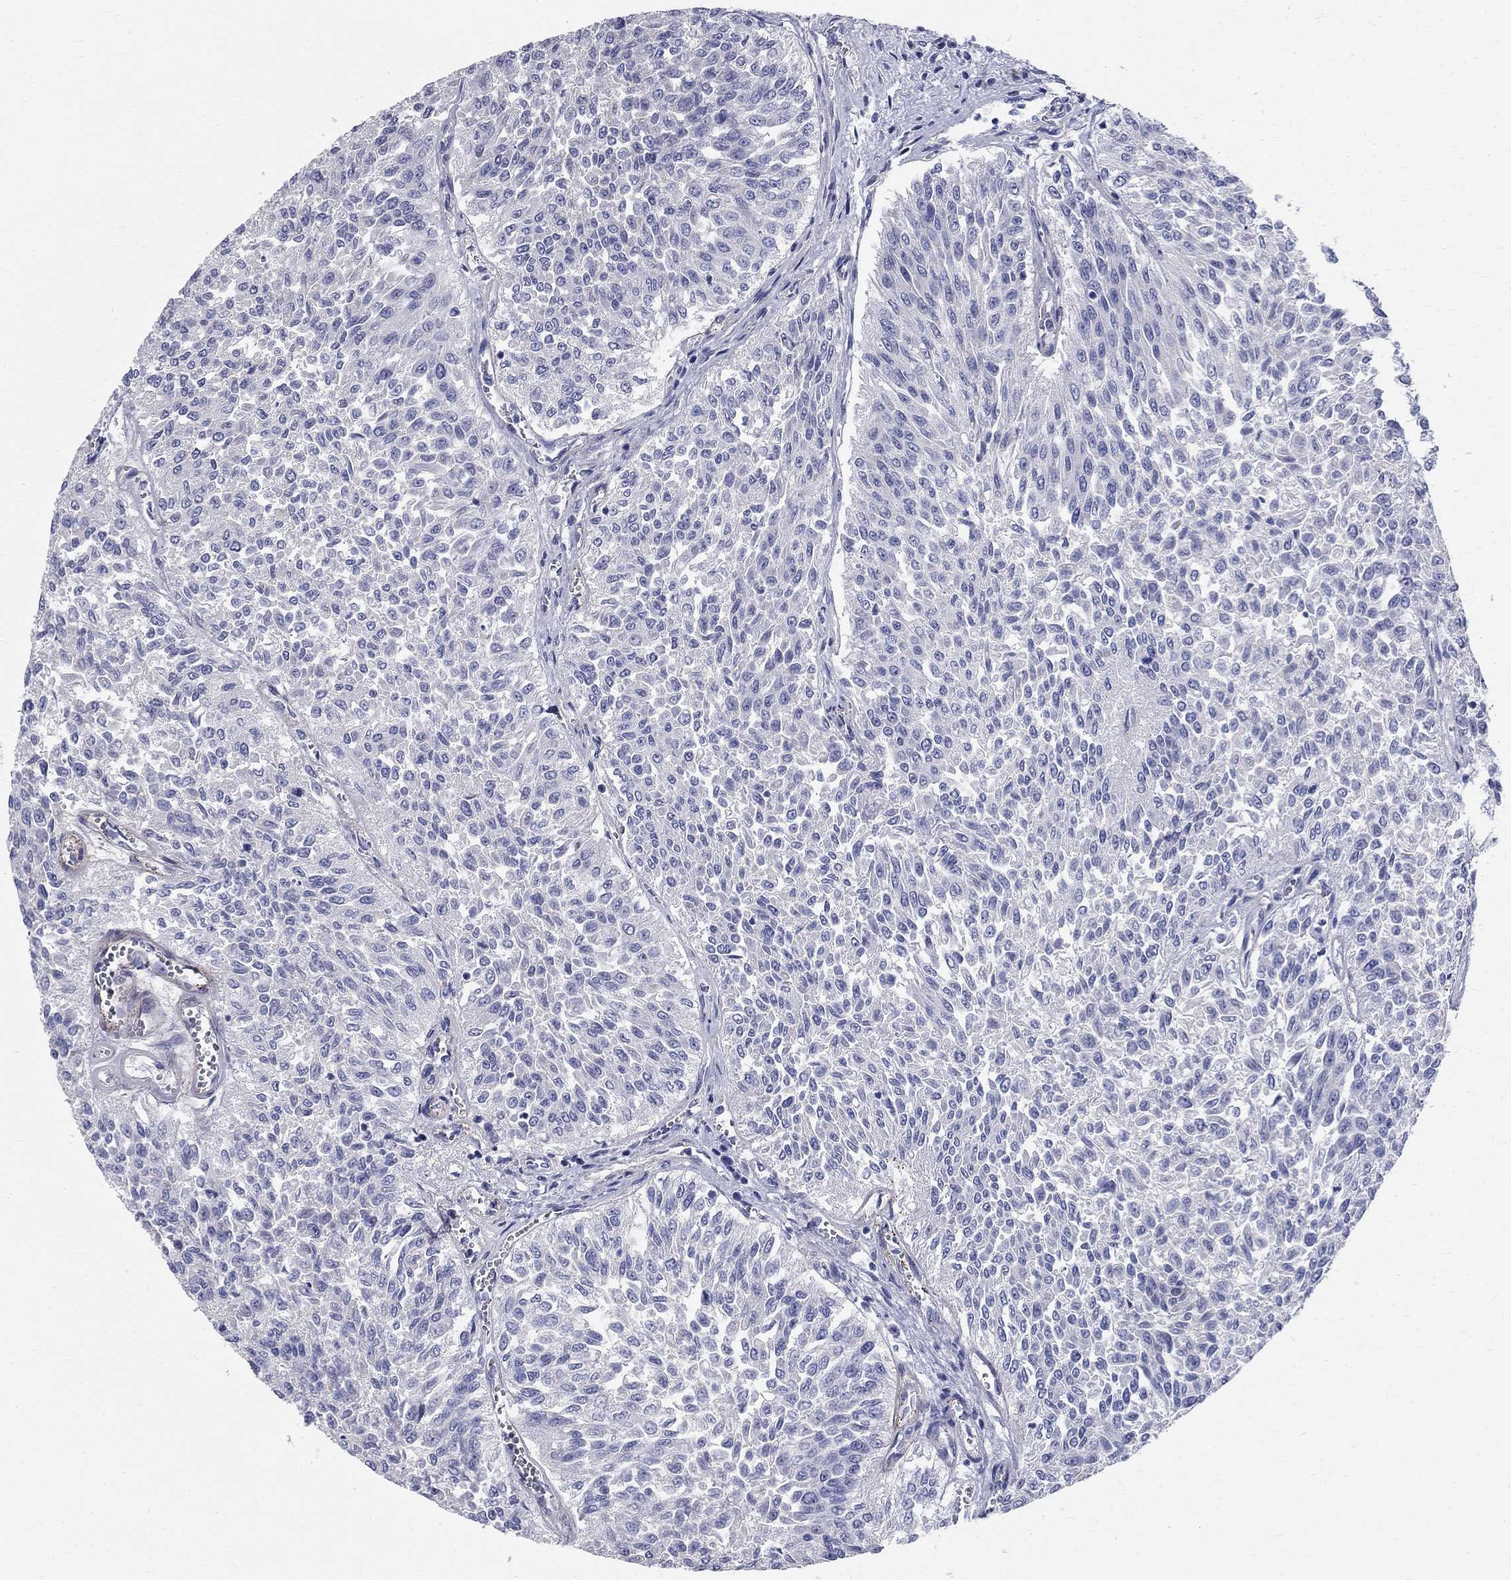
{"staining": {"intensity": "negative", "quantity": "none", "location": "none"}, "tissue": "urothelial cancer", "cell_type": "Tumor cells", "image_type": "cancer", "snomed": [{"axis": "morphology", "description": "Urothelial carcinoma, Low grade"}, {"axis": "topography", "description": "Urinary bladder"}], "caption": "Tumor cells are negative for brown protein staining in urothelial cancer. Brightfield microscopy of immunohistochemistry (IHC) stained with DAB (brown) and hematoxylin (blue), captured at high magnification.", "gene": "TGM4", "patient": {"sex": "male", "age": 78}}